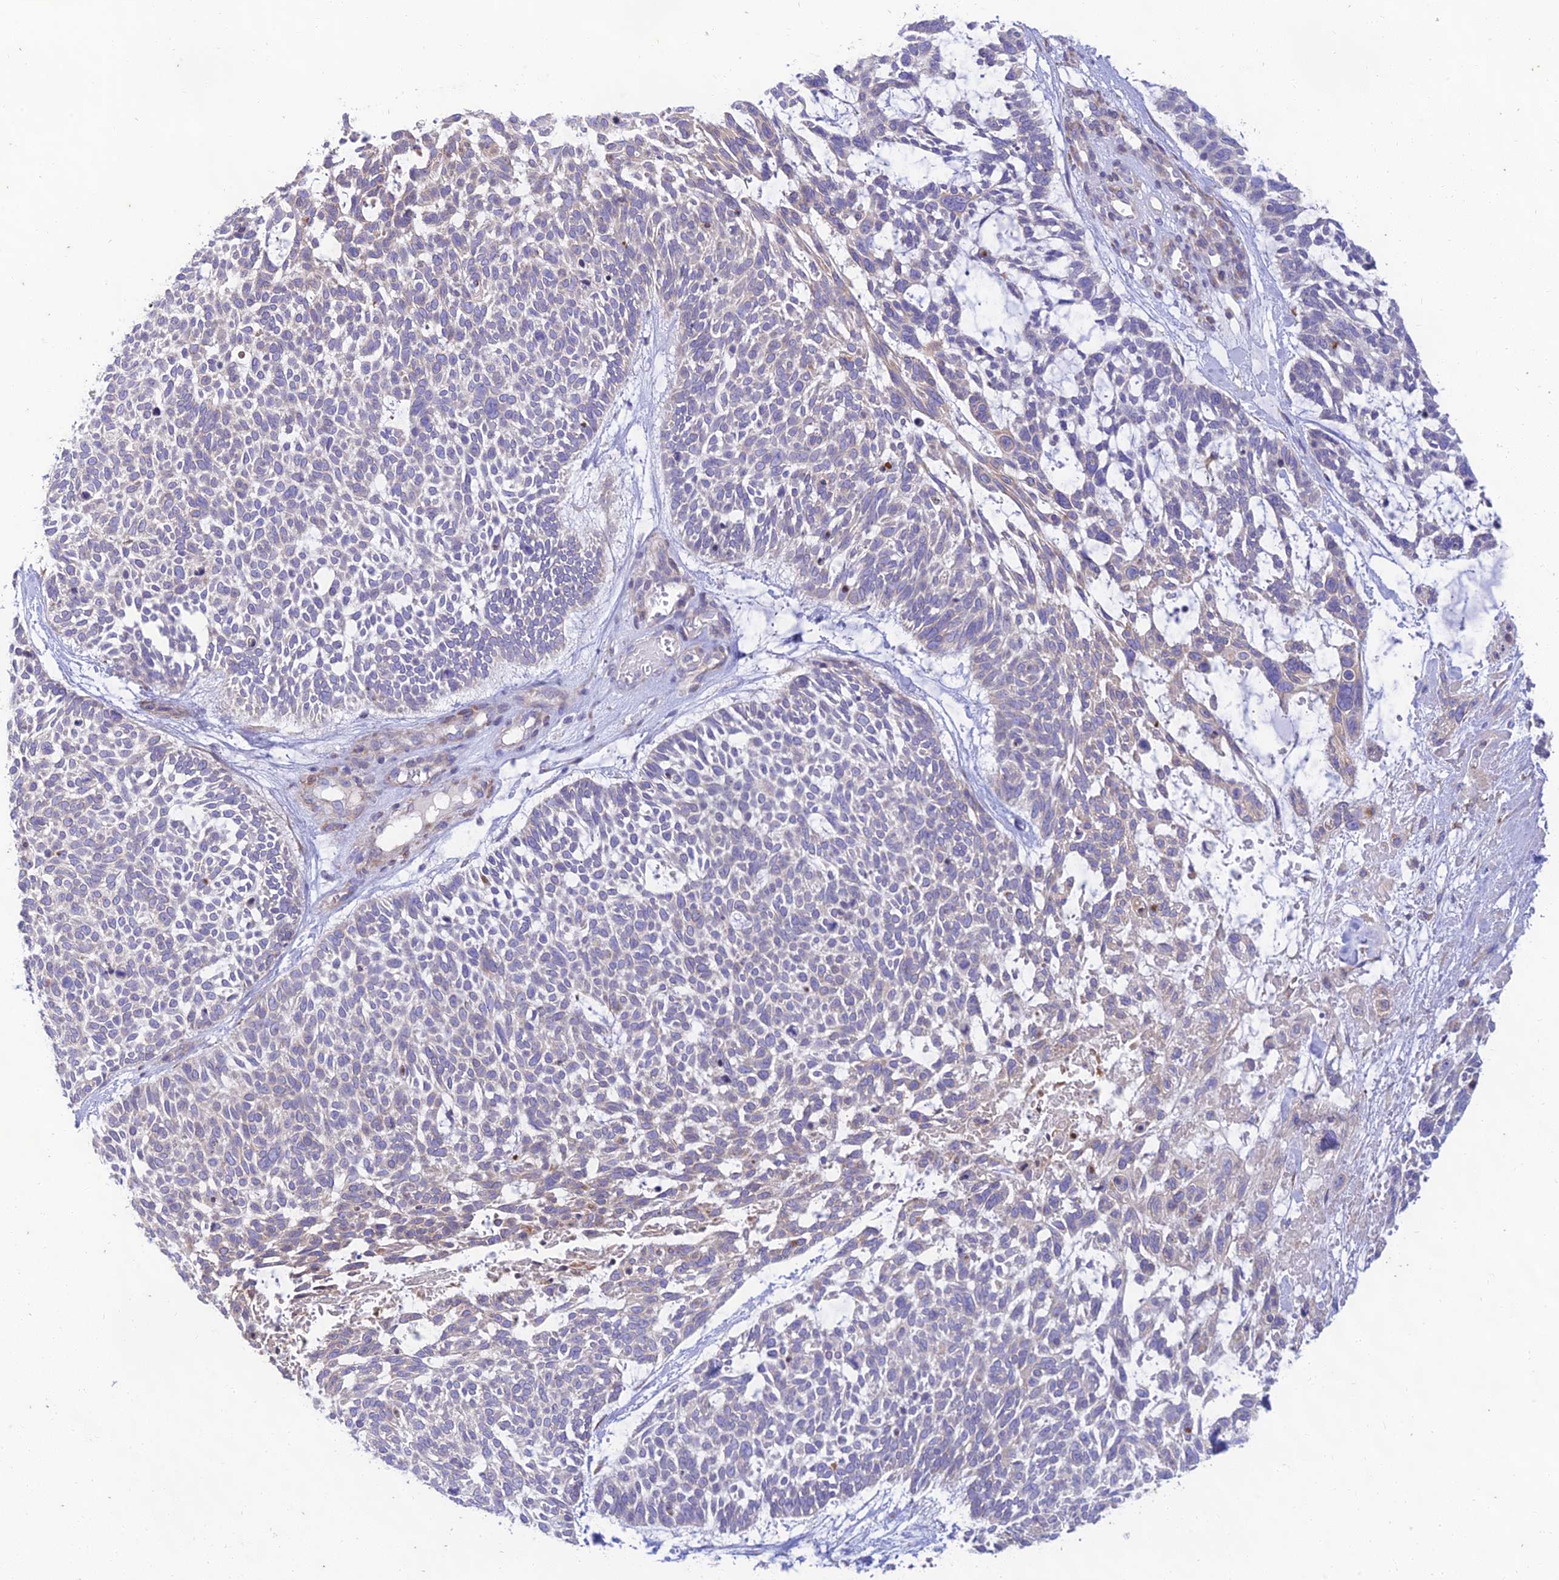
{"staining": {"intensity": "negative", "quantity": "none", "location": "none"}, "tissue": "skin cancer", "cell_type": "Tumor cells", "image_type": "cancer", "snomed": [{"axis": "morphology", "description": "Basal cell carcinoma"}, {"axis": "topography", "description": "Skin"}], "caption": "This is an immunohistochemistry histopathology image of basal cell carcinoma (skin). There is no expression in tumor cells.", "gene": "PTCD2", "patient": {"sex": "male", "age": 88}}